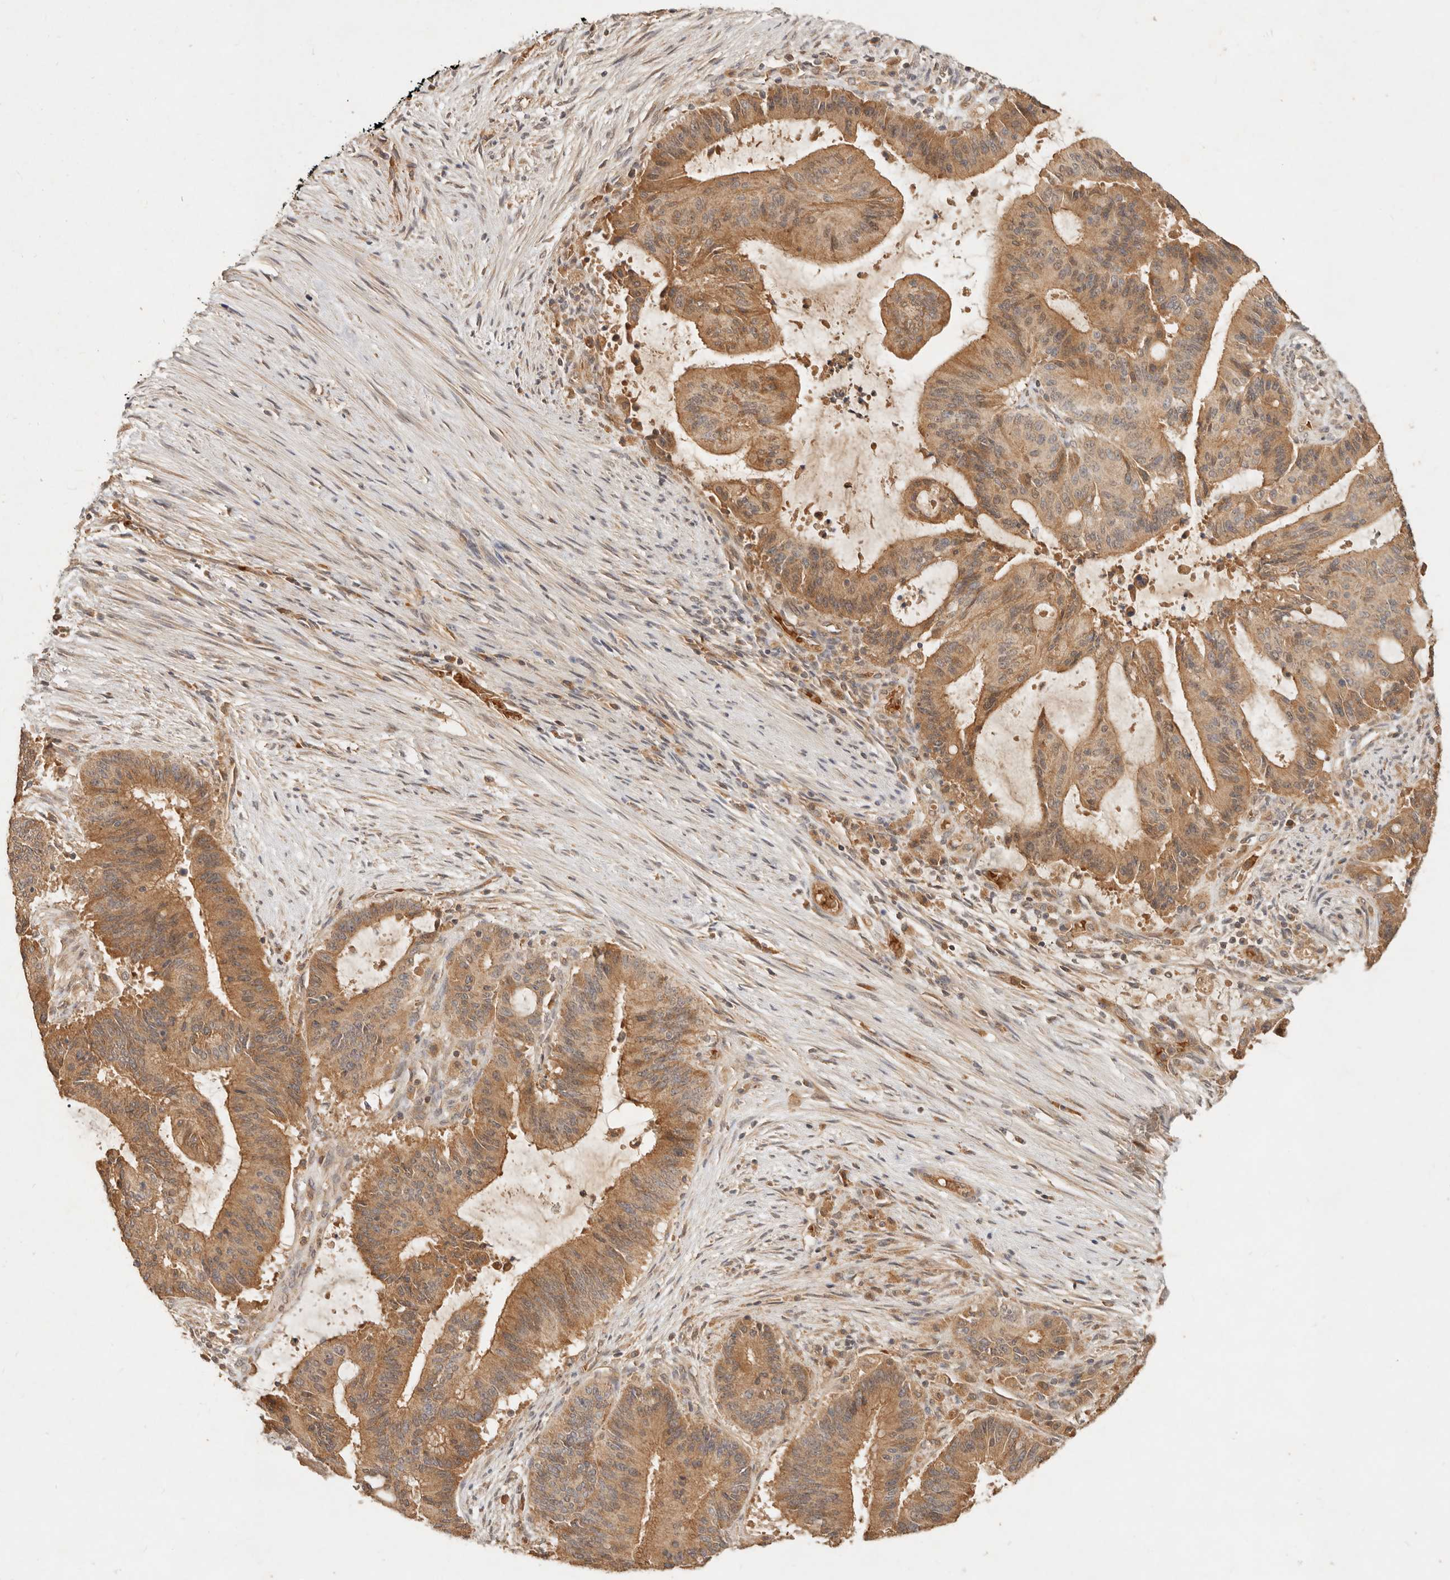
{"staining": {"intensity": "moderate", "quantity": ">75%", "location": "cytoplasmic/membranous"}, "tissue": "liver cancer", "cell_type": "Tumor cells", "image_type": "cancer", "snomed": [{"axis": "morphology", "description": "Normal tissue, NOS"}, {"axis": "morphology", "description": "Cholangiocarcinoma"}, {"axis": "topography", "description": "Liver"}, {"axis": "topography", "description": "Peripheral nerve tissue"}], "caption": "Approximately >75% of tumor cells in human liver cancer show moderate cytoplasmic/membranous protein staining as visualized by brown immunohistochemical staining.", "gene": "FREM2", "patient": {"sex": "female", "age": 73}}